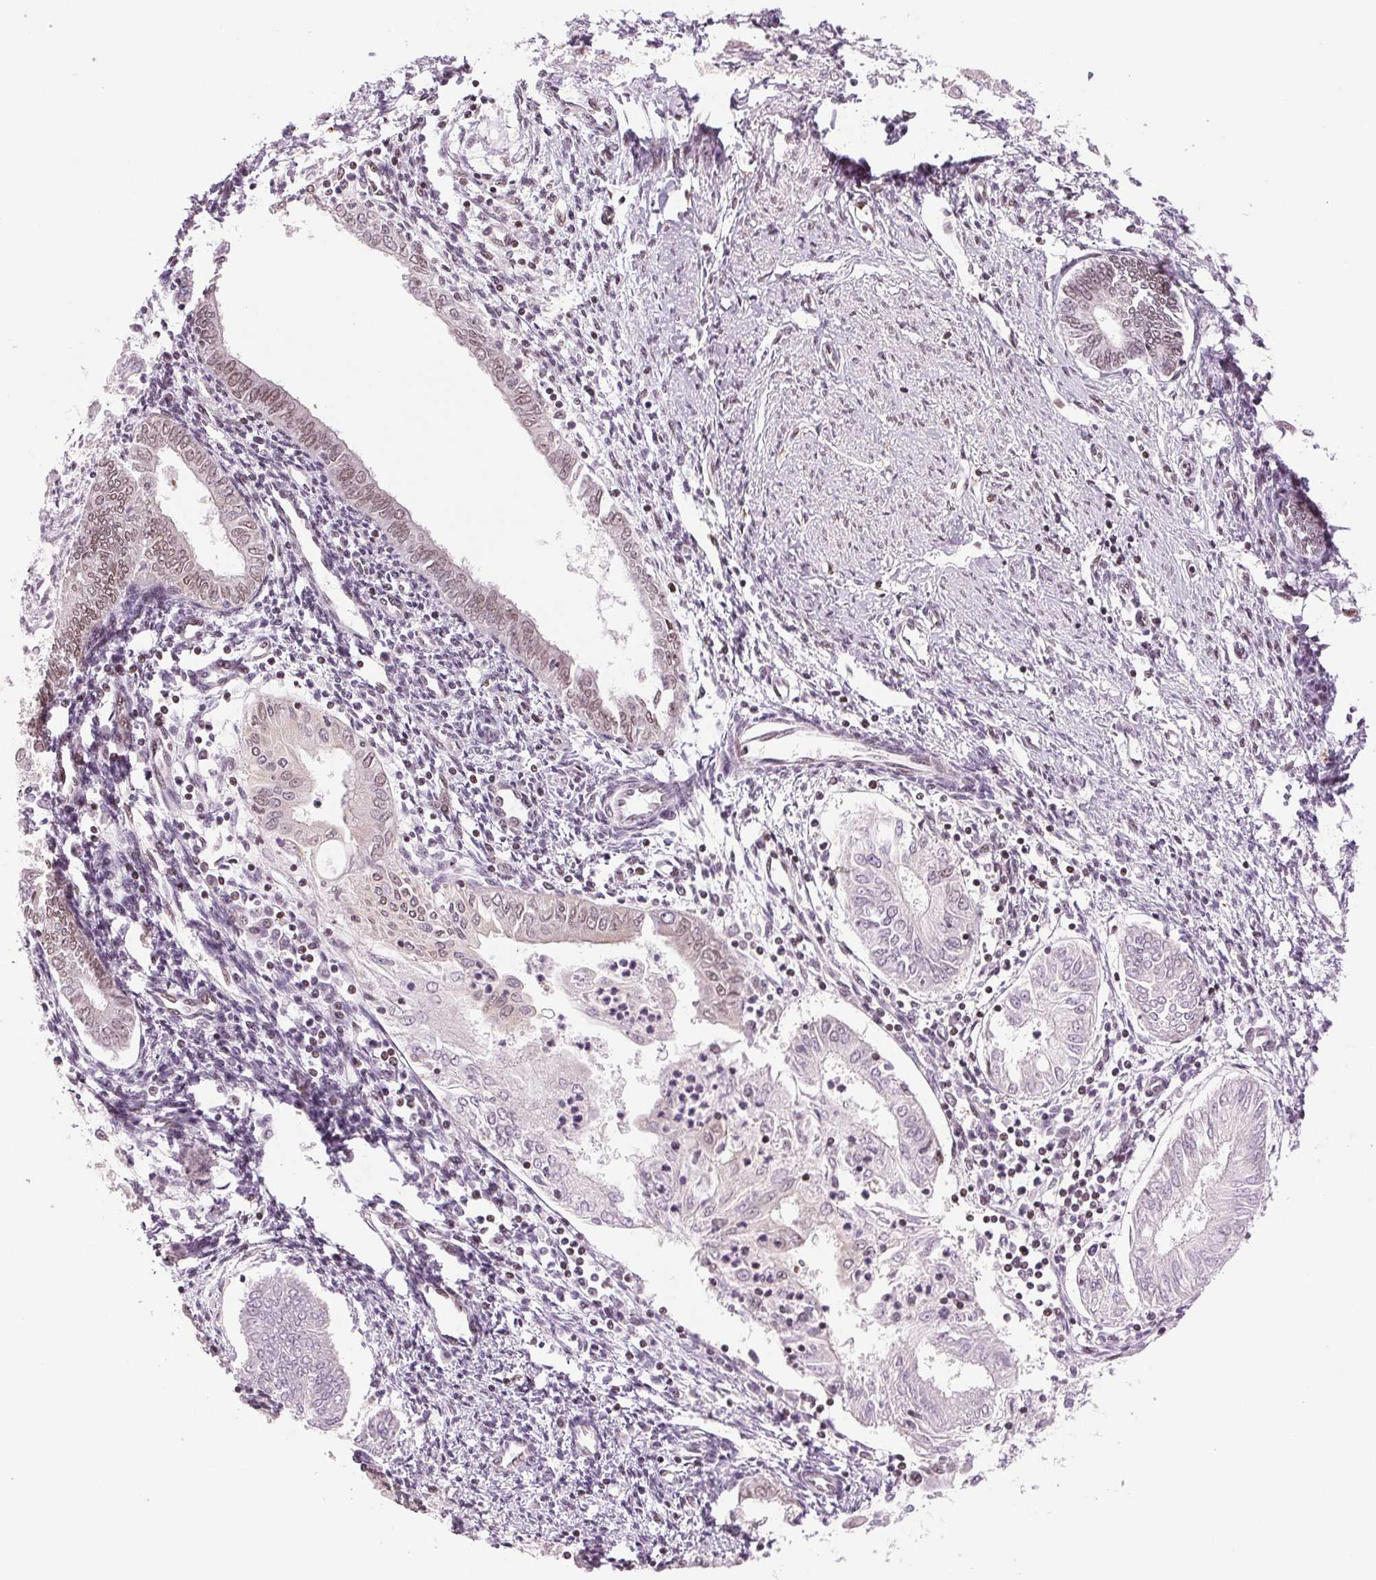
{"staining": {"intensity": "moderate", "quantity": "<25%", "location": "nuclear"}, "tissue": "ovarian cancer", "cell_type": "Tumor cells", "image_type": "cancer", "snomed": [{"axis": "morphology", "description": "Cystadenocarcinoma, serous, NOS"}, {"axis": "topography", "description": "Ovary"}], "caption": "Immunohistochemical staining of human ovarian cancer (serous cystadenocarcinoma) exhibits moderate nuclear protein expression in about <25% of tumor cells.", "gene": "XPC", "patient": {"sex": "female", "age": 67}}